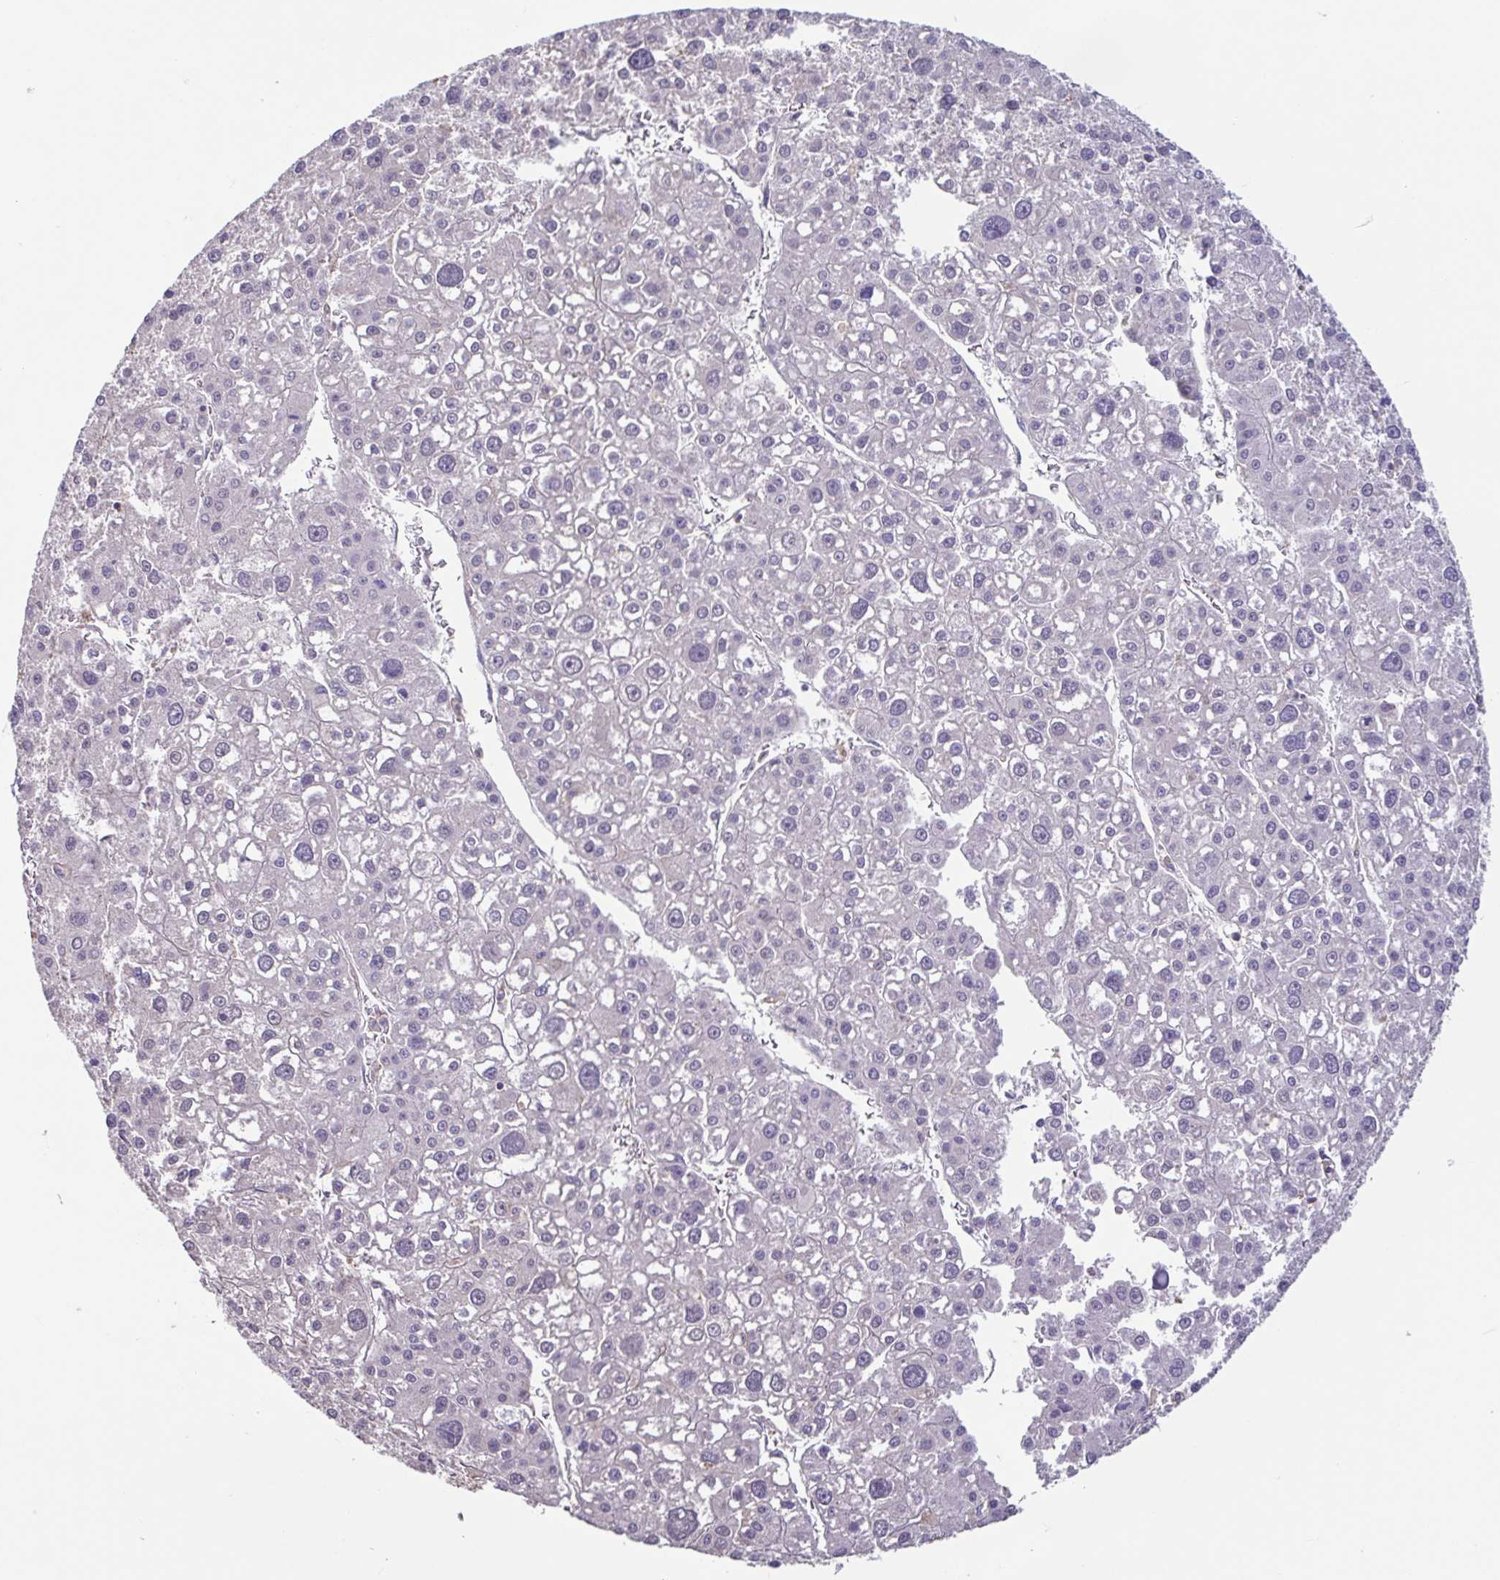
{"staining": {"intensity": "negative", "quantity": "none", "location": "none"}, "tissue": "liver cancer", "cell_type": "Tumor cells", "image_type": "cancer", "snomed": [{"axis": "morphology", "description": "Carcinoma, Hepatocellular, NOS"}, {"axis": "topography", "description": "Liver"}], "caption": "The micrograph reveals no significant staining in tumor cells of liver hepatocellular carcinoma.", "gene": "ACTRT2", "patient": {"sex": "male", "age": 73}}